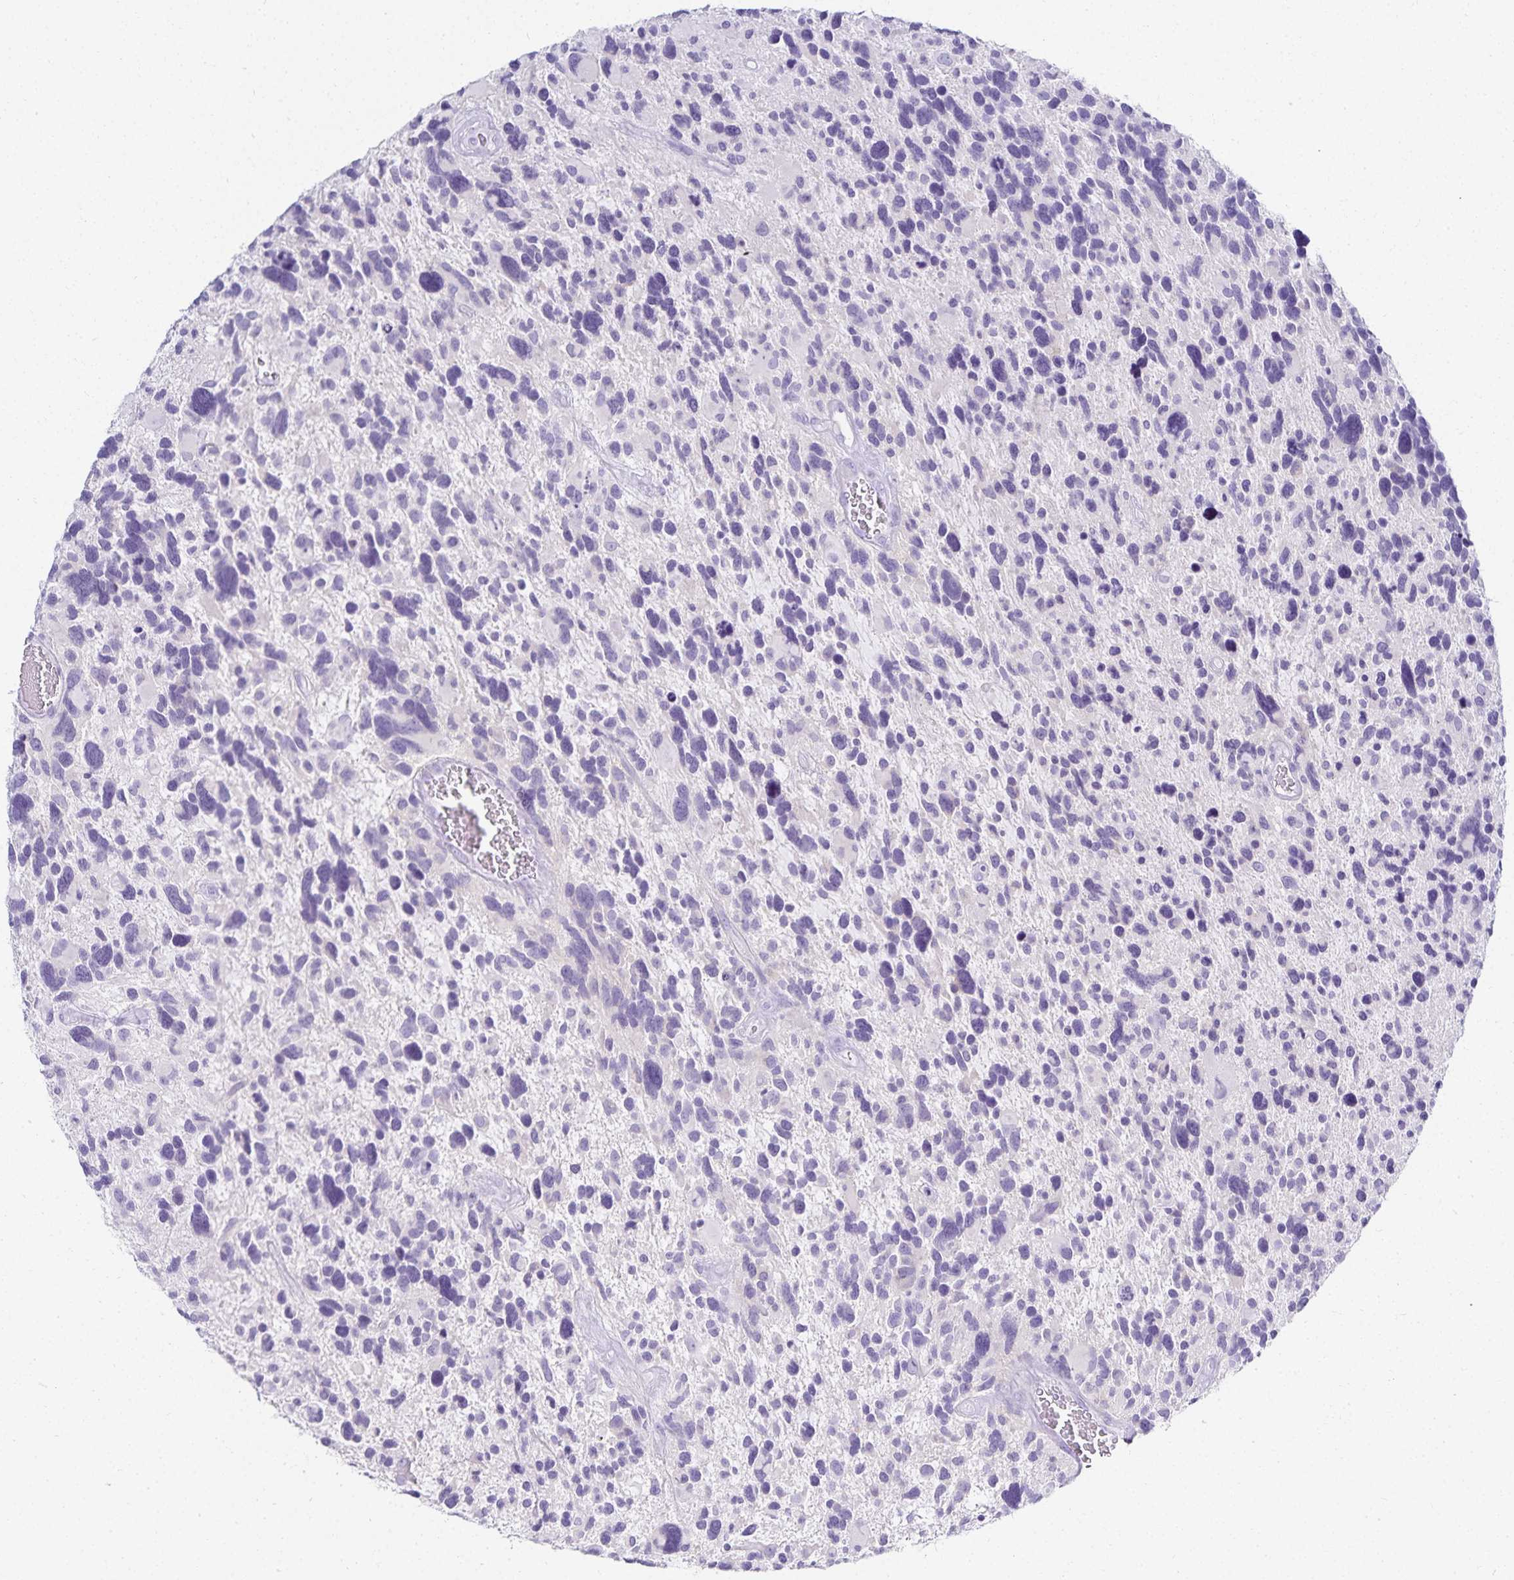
{"staining": {"intensity": "negative", "quantity": "none", "location": "none"}, "tissue": "glioma", "cell_type": "Tumor cells", "image_type": "cancer", "snomed": [{"axis": "morphology", "description": "Glioma, malignant, High grade"}, {"axis": "topography", "description": "Brain"}], "caption": "This is a micrograph of immunohistochemistry staining of malignant high-grade glioma, which shows no positivity in tumor cells.", "gene": "GP2", "patient": {"sex": "male", "age": 49}}